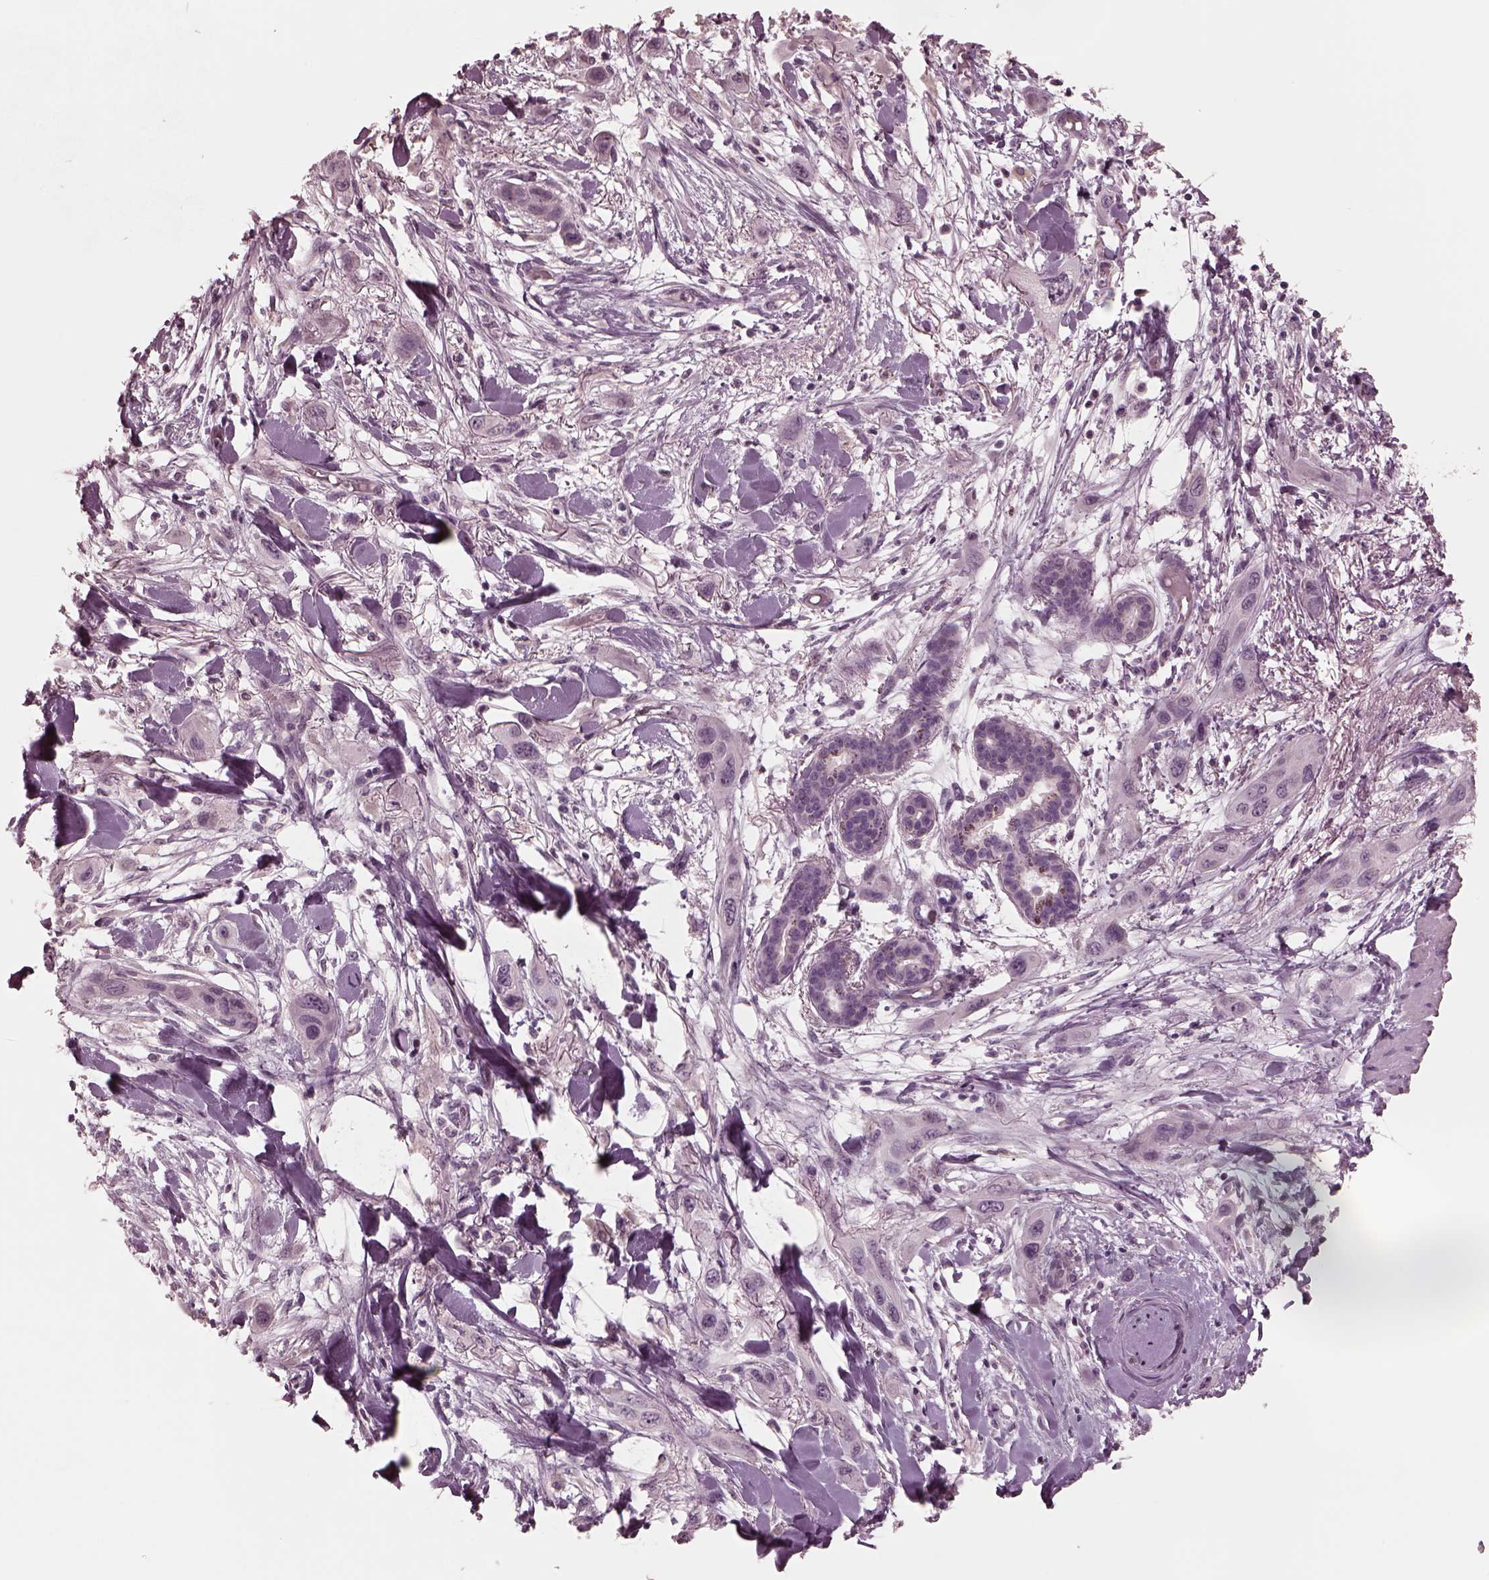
{"staining": {"intensity": "negative", "quantity": "none", "location": "none"}, "tissue": "skin cancer", "cell_type": "Tumor cells", "image_type": "cancer", "snomed": [{"axis": "morphology", "description": "Squamous cell carcinoma, NOS"}, {"axis": "topography", "description": "Skin"}], "caption": "A high-resolution histopathology image shows immunohistochemistry (IHC) staining of skin squamous cell carcinoma, which shows no significant expression in tumor cells. (DAB immunohistochemistry (IHC), high magnification).", "gene": "RCVRN", "patient": {"sex": "male", "age": 79}}